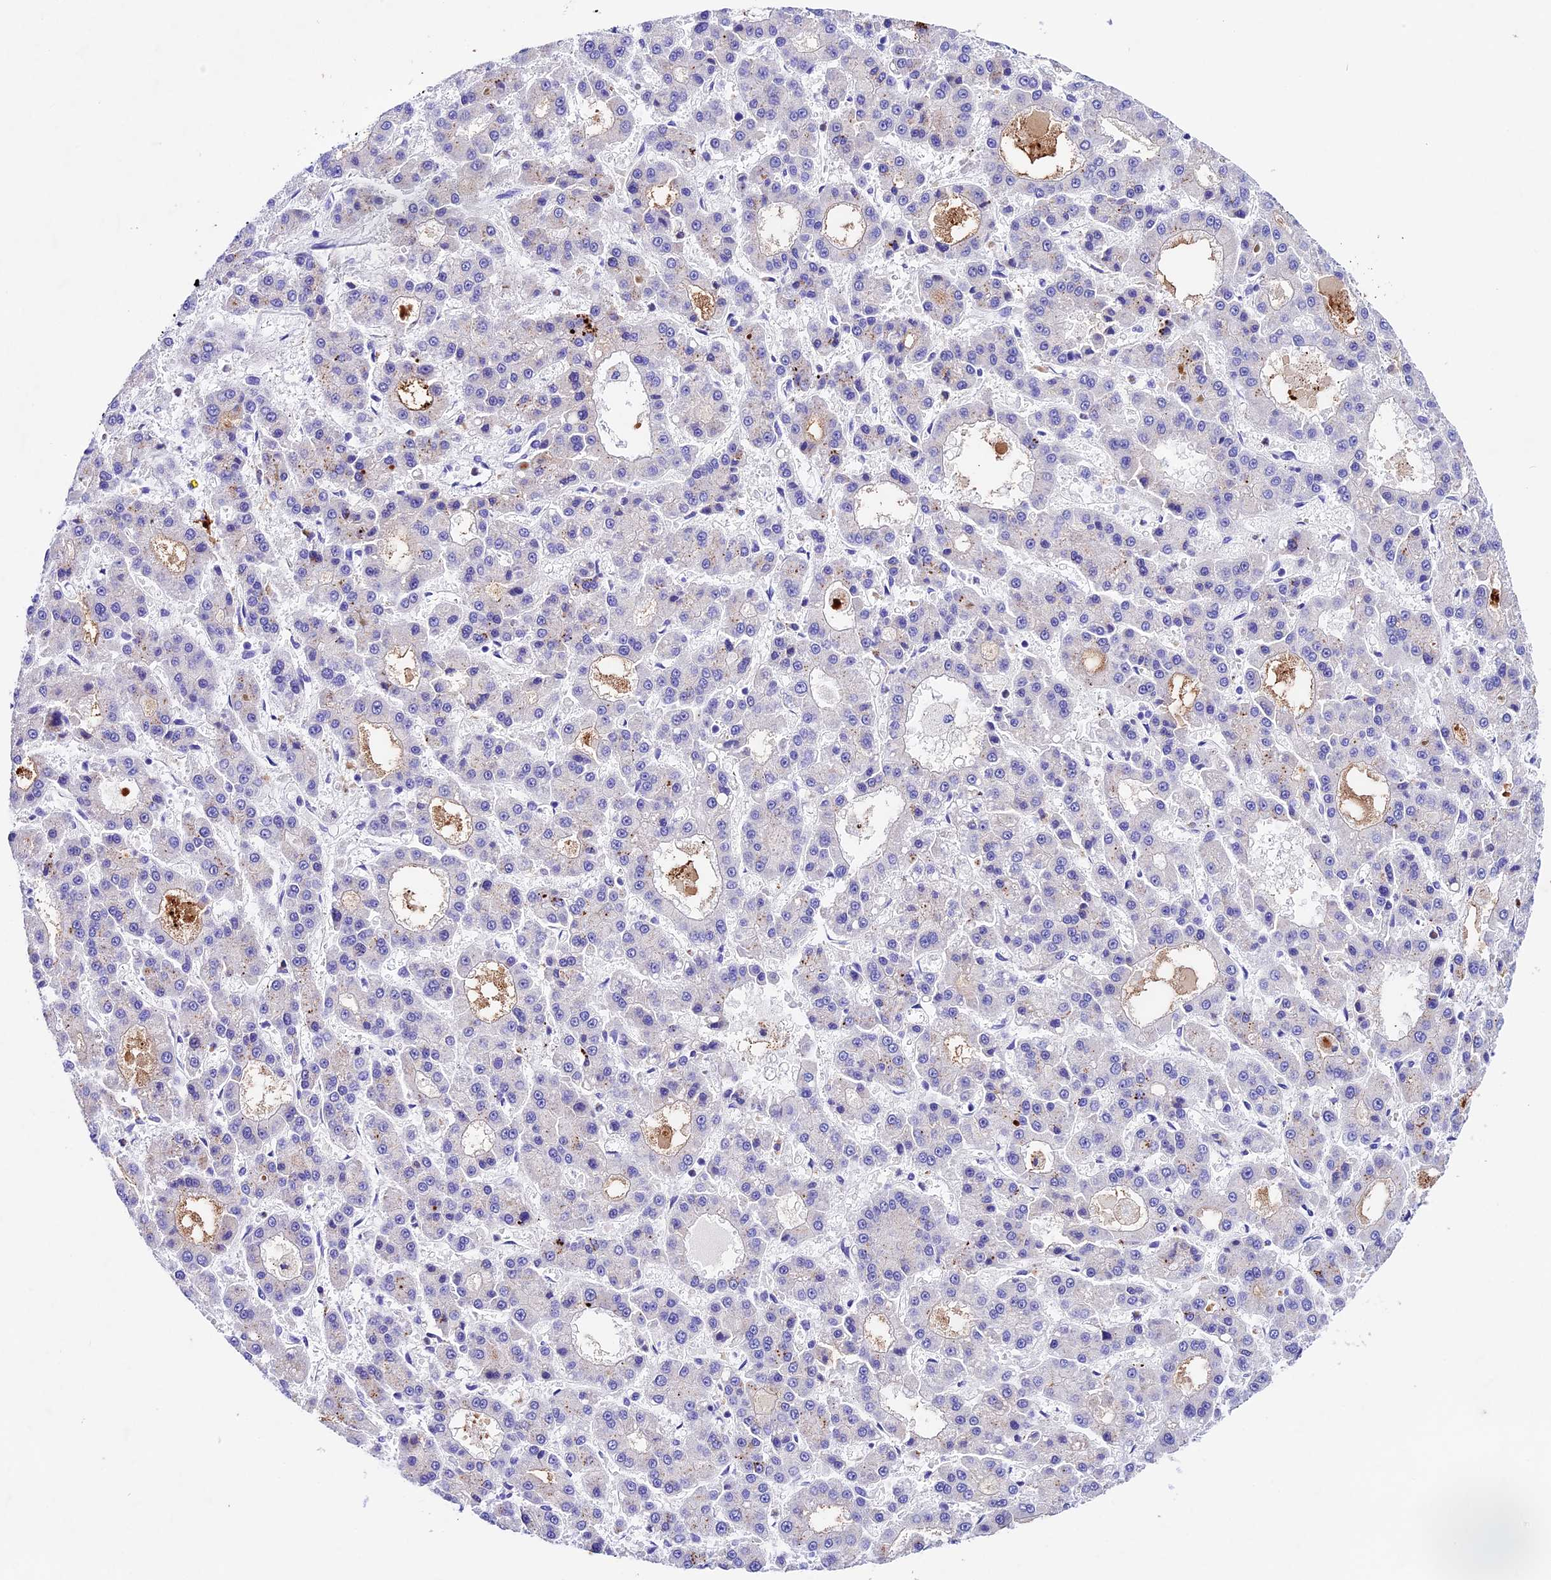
{"staining": {"intensity": "negative", "quantity": "none", "location": "none"}, "tissue": "liver cancer", "cell_type": "Tumor cells", "image_type": "cancer", "snomed": [{"axis": "morphology", "description": "Carcinoma, Hepatocellular, NOS"}, {"axis": "topography", "description": "Liver"}], "caption": "There is no significant staining in tumor cells of liver hepatocellular carcinoma. (Stains: DAB immunohistochemistry with hematoxylin counter stain, Microscopy: brightfield microscopy at high magnification).", "gene": "PSG11", "patient": {"sex": "male", "age": 70}}